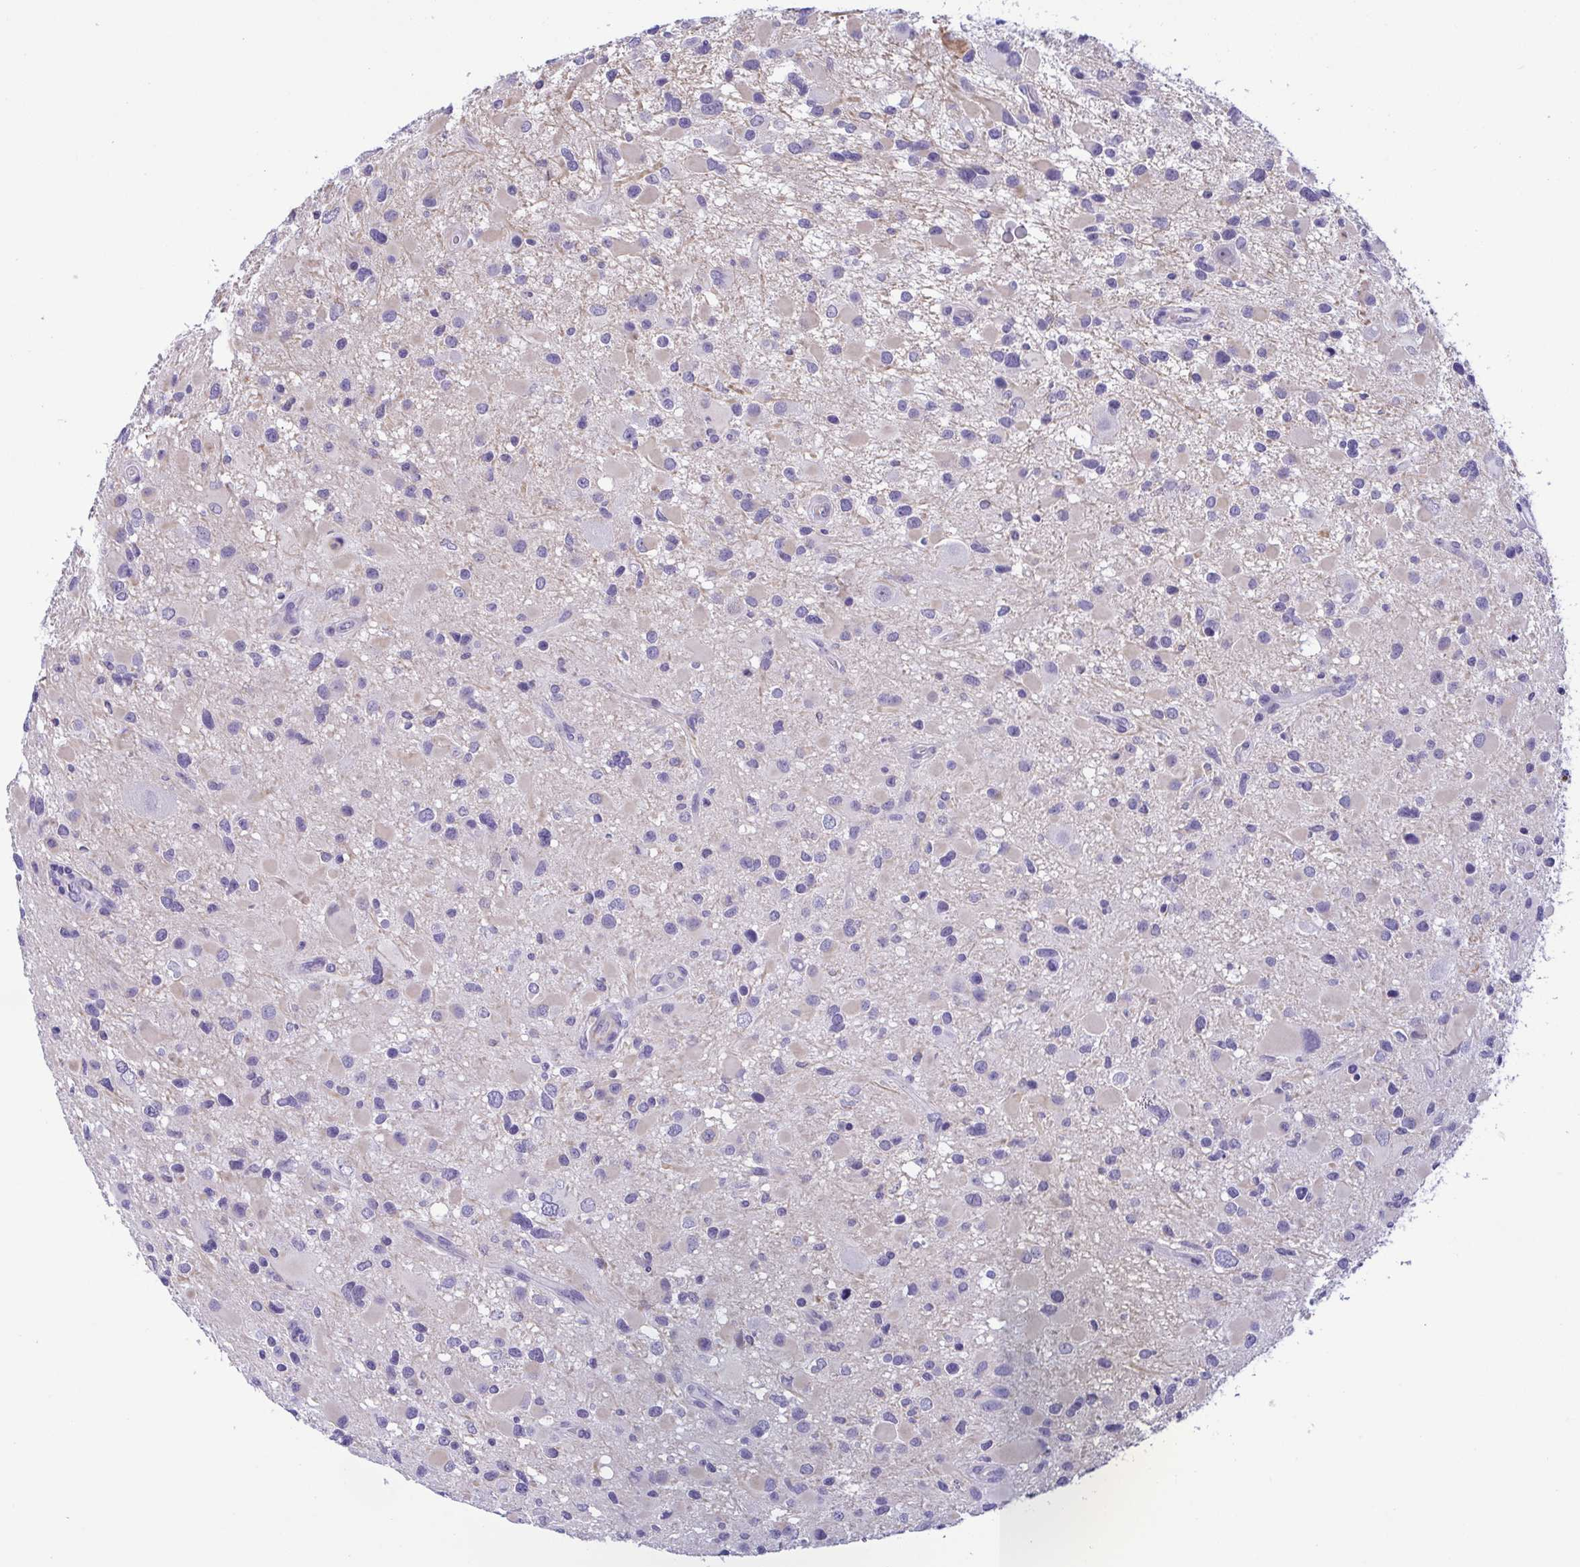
{"staining": {"intensity": "negative", "quantity": "none", "location": "none"}, "tissue": "glioma", "cell_type": "Tumor cells", "image_type": "cancer", "snomed": [{"axis": "morphology", "description": "Glioma, malignant, Low grade"}, {"axis": "topography", "description": "Brain"}], "caption": "Image shows no protein staining in tumor cells of glioma tissue.", "gene": "MYL7", "patient": {"sex": "female", "age": 32}}